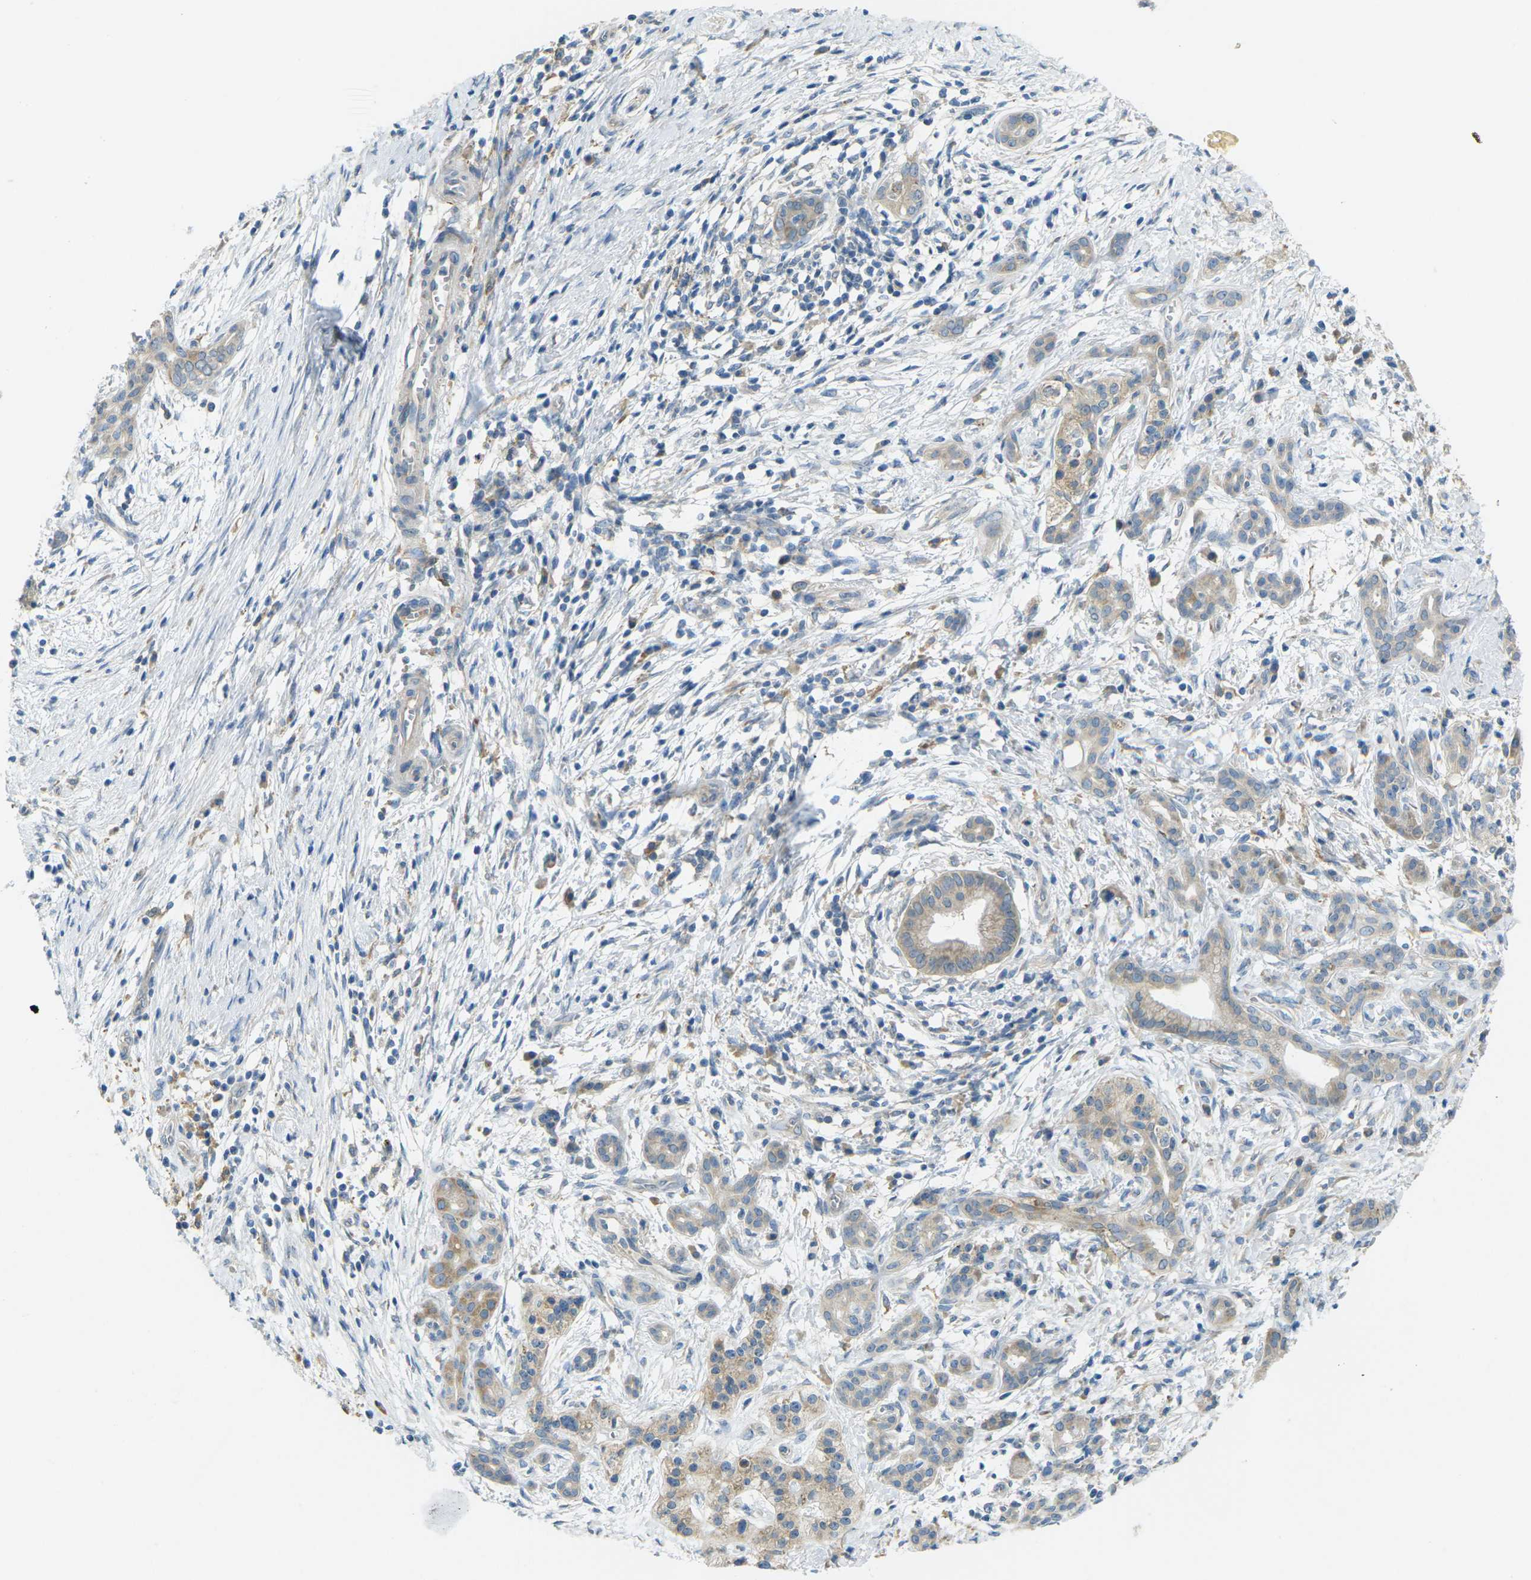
{"staining": {"intensity": "weak", "quantity": "25%-75%", "location": "cytoplasmic/membranous"}, "tissue": "pancreatic cancer", "cell_type": "Tumor cells", "image_type": "cancer", "snomed": [{"axis": "morphology", "description": "Adenocarcinoma, NOS"}, {"axis": "topography", "description": "Pancreas"}], "caption": "This is an image of IHC staining of pancreatic cancer (adenocarcinoma), which shows weak expression in the cytoplasmic/membranous of tumor cells.", "gene": "MYLK4", "patient": {"sex": "female", "age": 70}}